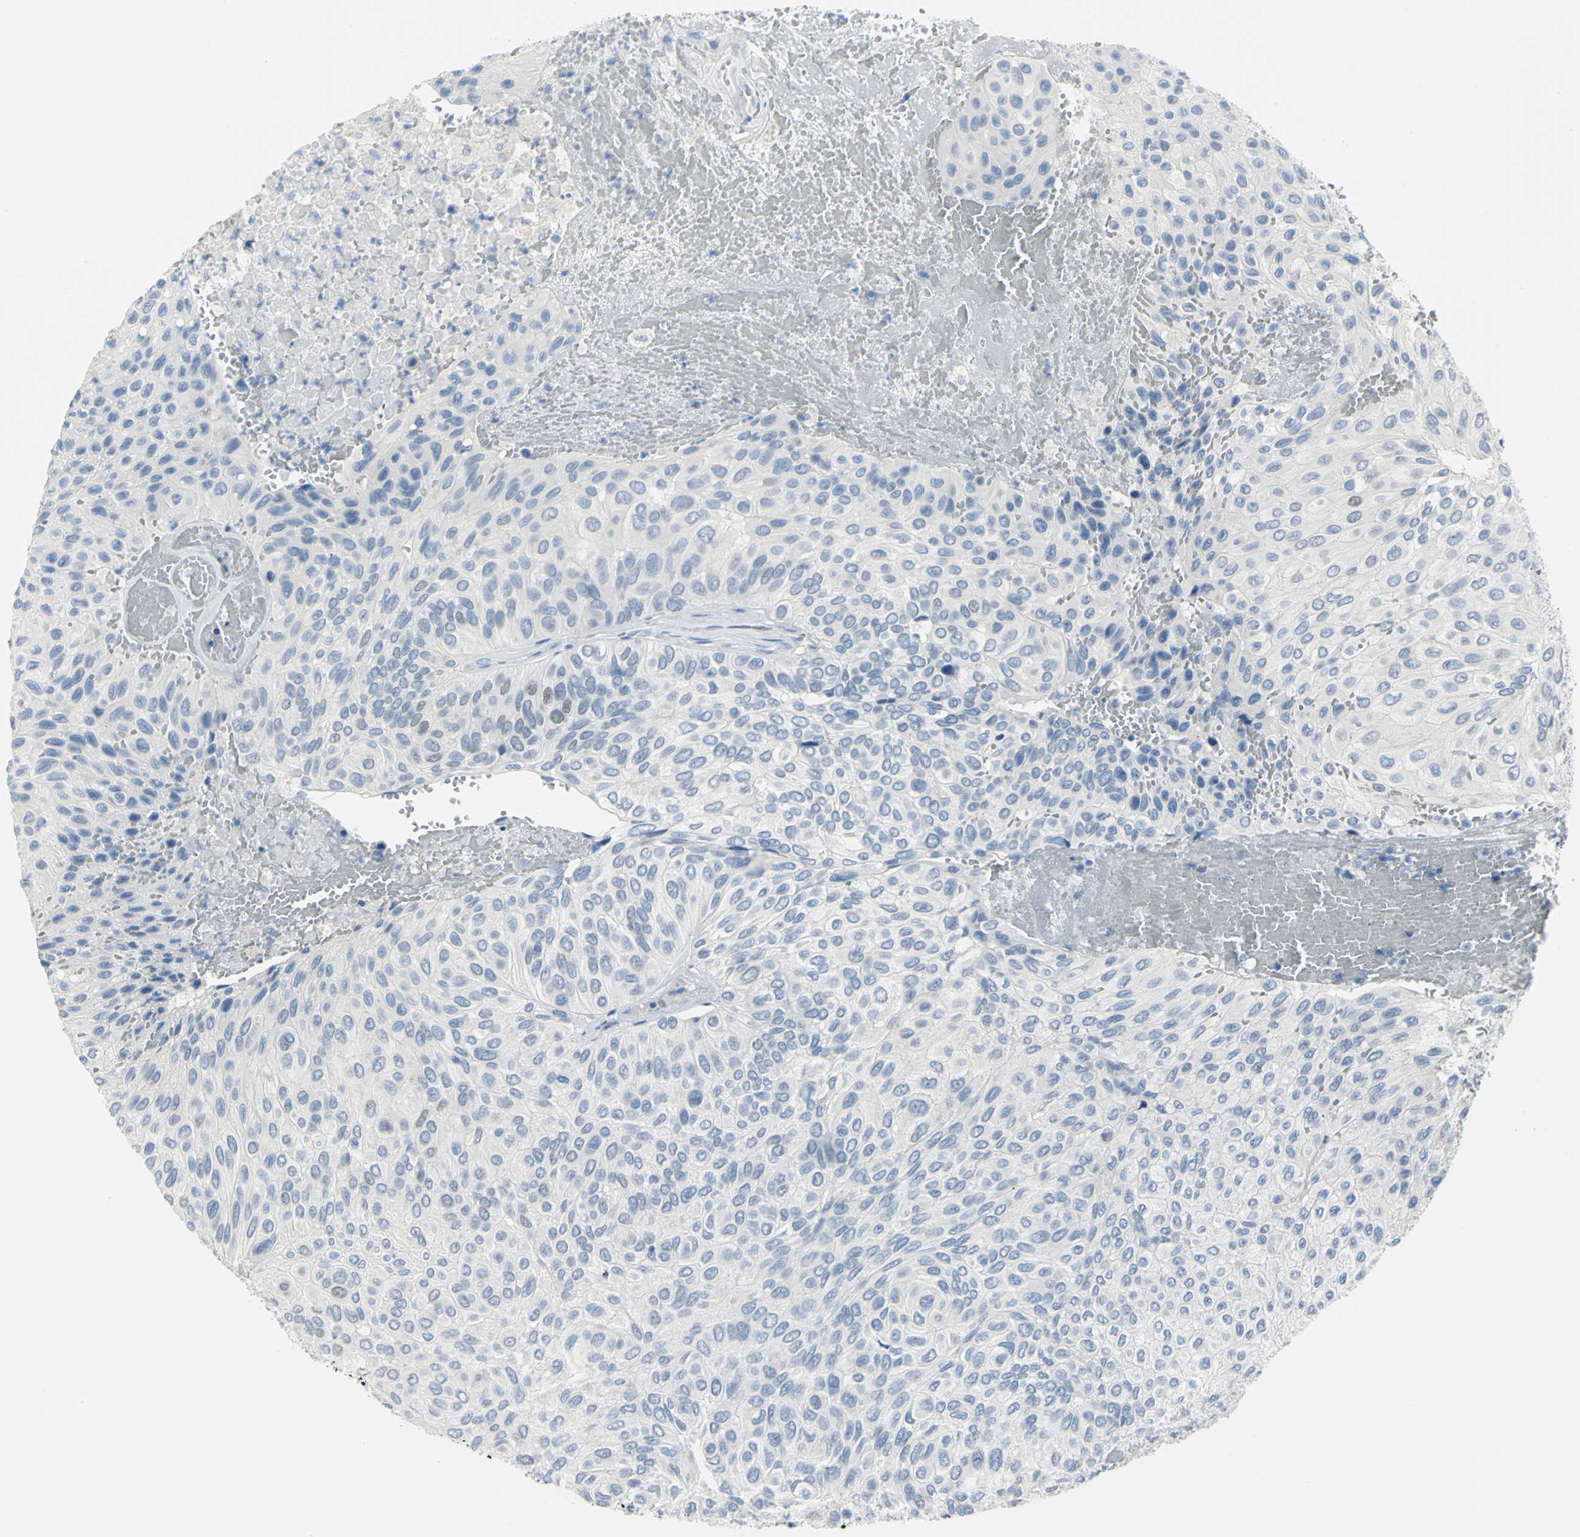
{"staining": {"intensity": "moderate", "quantity": "<25%", "location": "nuclear"}, "tissue": "urothelial cancer", "cell_type": "Tumor cells", "image_type": "cancer", "snomed": [{"axis": "morphology", "description": "Urothelial carcinoma, High grade"}, {"axis": "topography", "description": "Urinary bladder"}], "caption": "A low amount of moderate nuclear expression is appreciated in approximately <25% of tumor cells in urothelial carcinoma (high-grade) tissue.", "gene": "MCM3", "patient": {"sex": "male", "age": 66}}